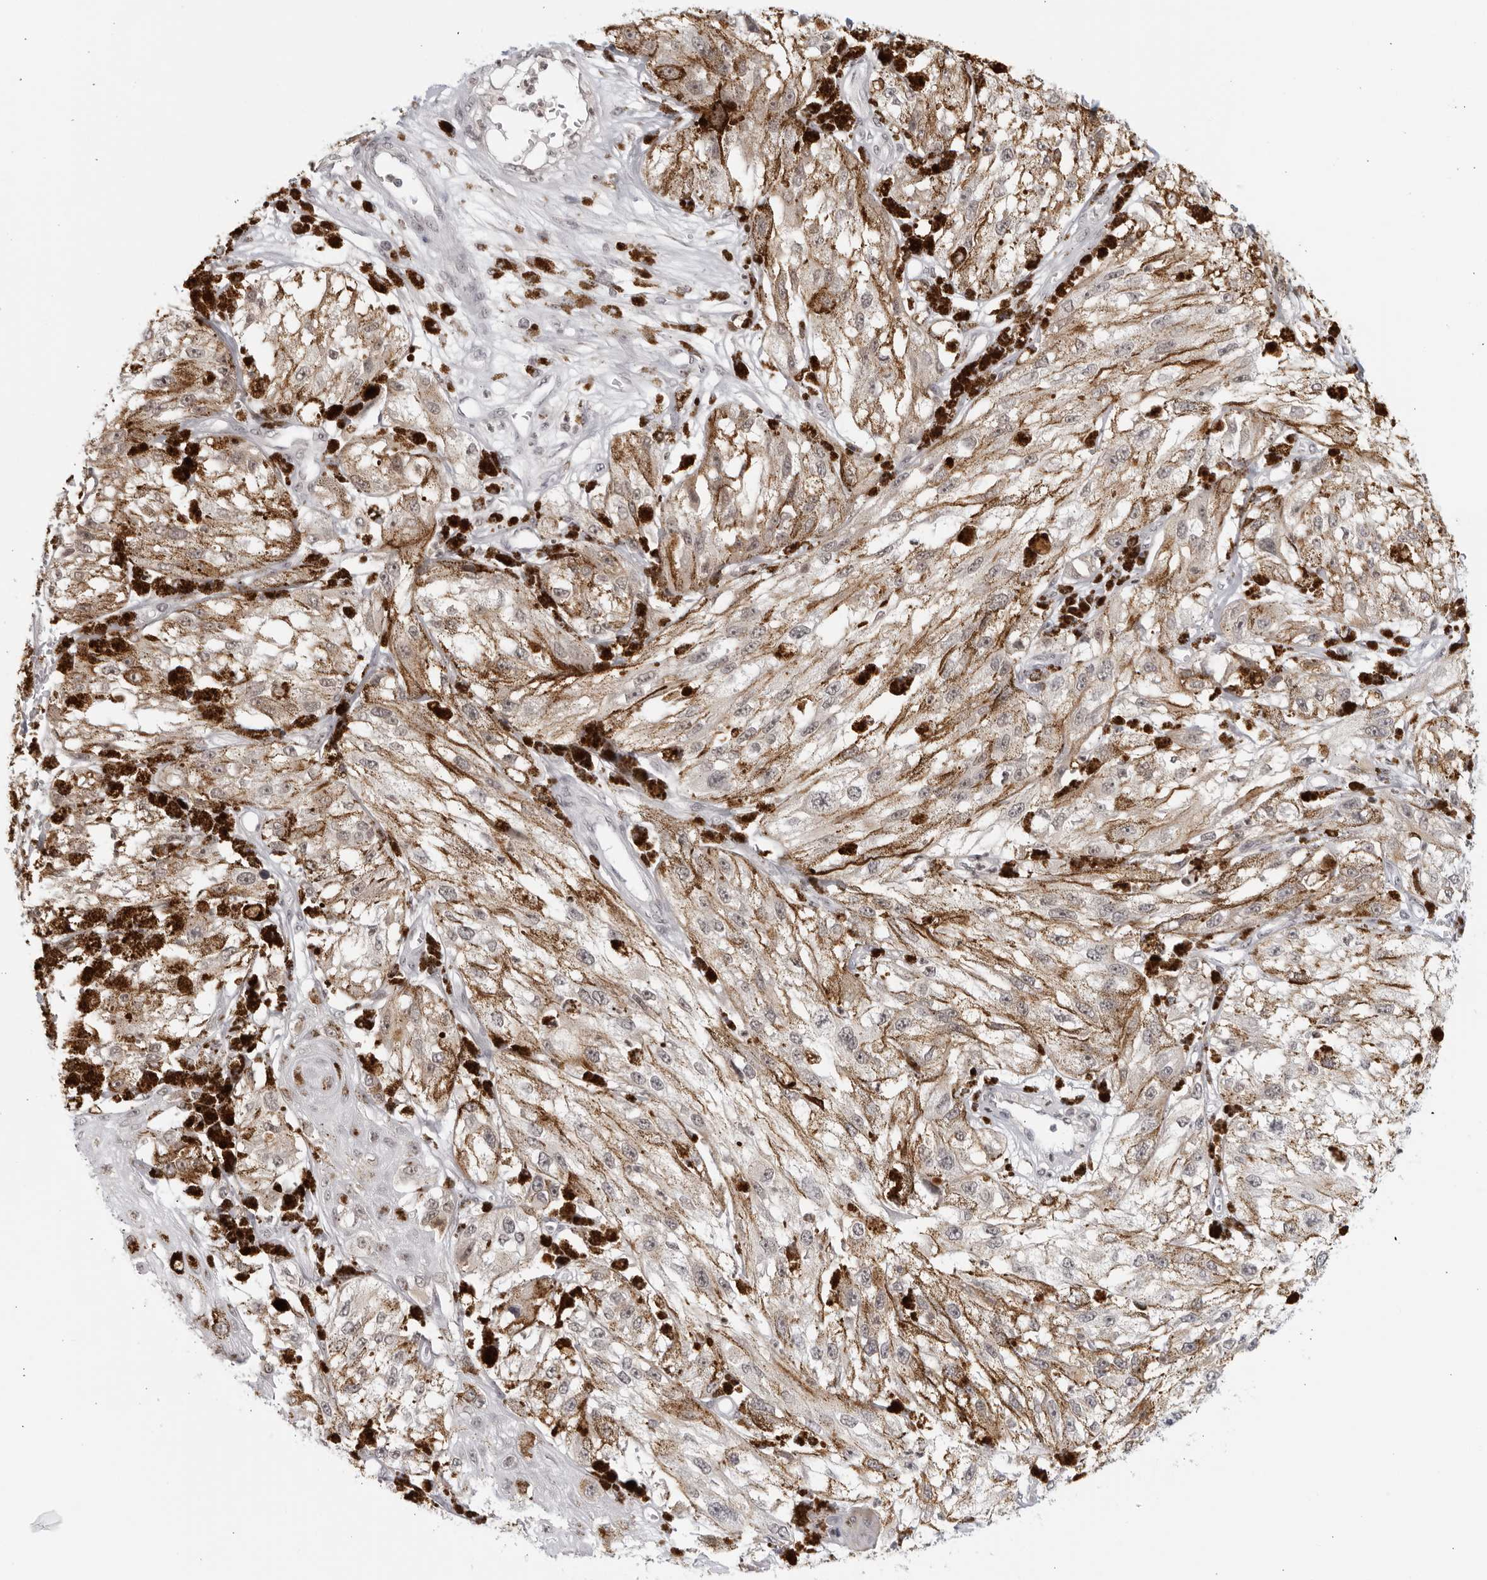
{"staining": {"intensity": "negative", "quantity": "none", "location": "none"}, "tissue": "melanoma", "cell_type": "Tumor cells", "image_type": "cancer", "snomed": [{"axis": "morphology", "description": "Malignant melanoma, NOS"}, {"axis": "topography", "description": "Skin"}], "caption": "Photomicrograph shows no significant protein positivity in tumor cells of melanoma.", "gene": "RAB11FIP3", "patient": {"sex": "male", "age": 88}}